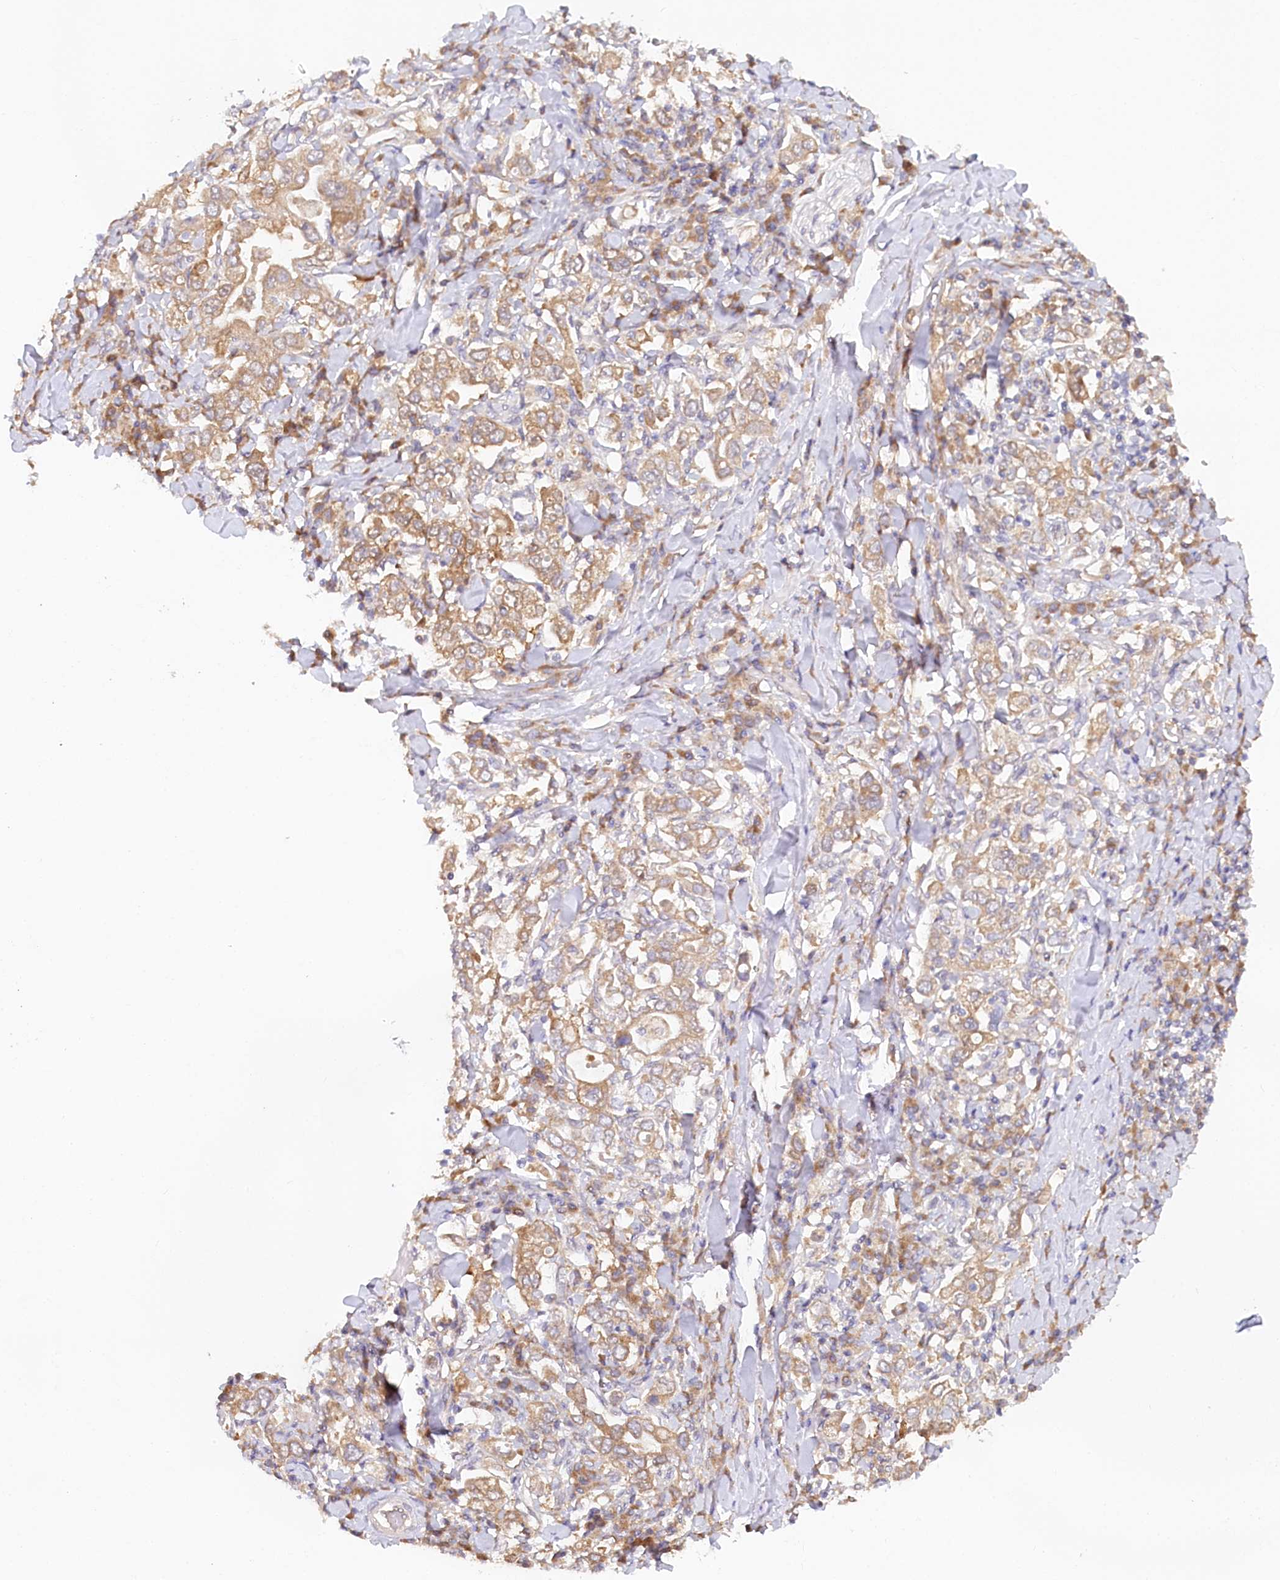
{"staining": {"intensity": "moderate", "quantity": ">75%", "location": "cytoplasmic/membranous"}, "tissue": "stomach cancer", "cell_type": "Tumor cells", "image_type": "cancer", "snomed": [{"axis": "morphology", "description": "Adenocarcinoma, NOS"}, {"axis": "topography", "description": "Stomach, upper"}], "caption": "Immunohistochemistry (IHC) (DAB (3,3'-diaminobenzidine)) staining of stomach cancer (adenocarcinoma) shows moderate cytoplasmic/membranous protein staining in about >75% of tumor cells.", "gene": "PAIP2", "patient": {"sex": "male", "age": 62}}